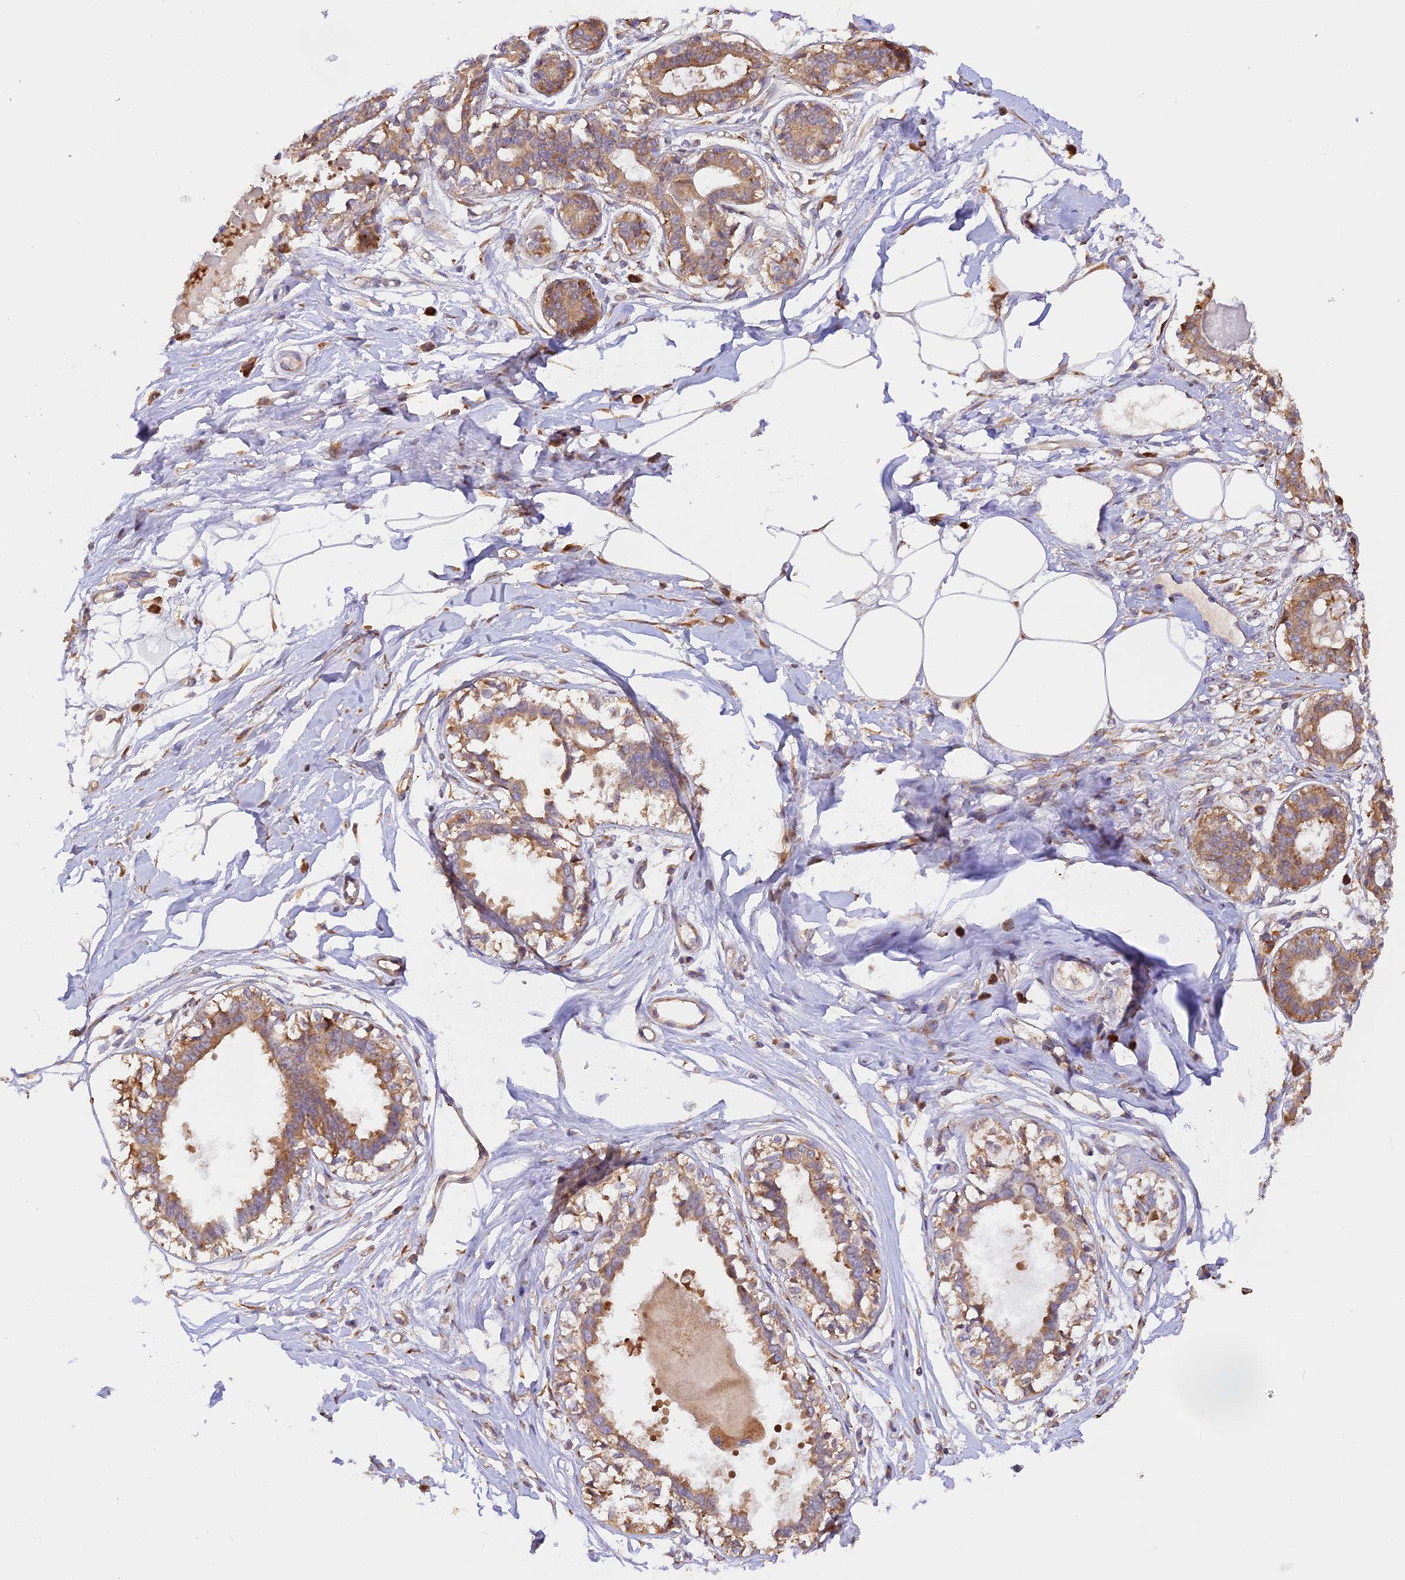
{"staining": {"intensity": "negative", "quantity": "none", "location": "none"}, "tissue": "breast", "cell_type": "Adipocytes", "image_type": "normal", "snomed": [{"axis": "morphology", "description": "Normal tissue, NOS"}, {"axis": "topography", "description": "Breast"}], "caption": "Unremarkable breast was stained to show a protein in brown. There is no significant expression in adipocytes. Nuclei are stained in blue.", "gene": "RPL5", "patient": {"sex": "female", "age": 45}}